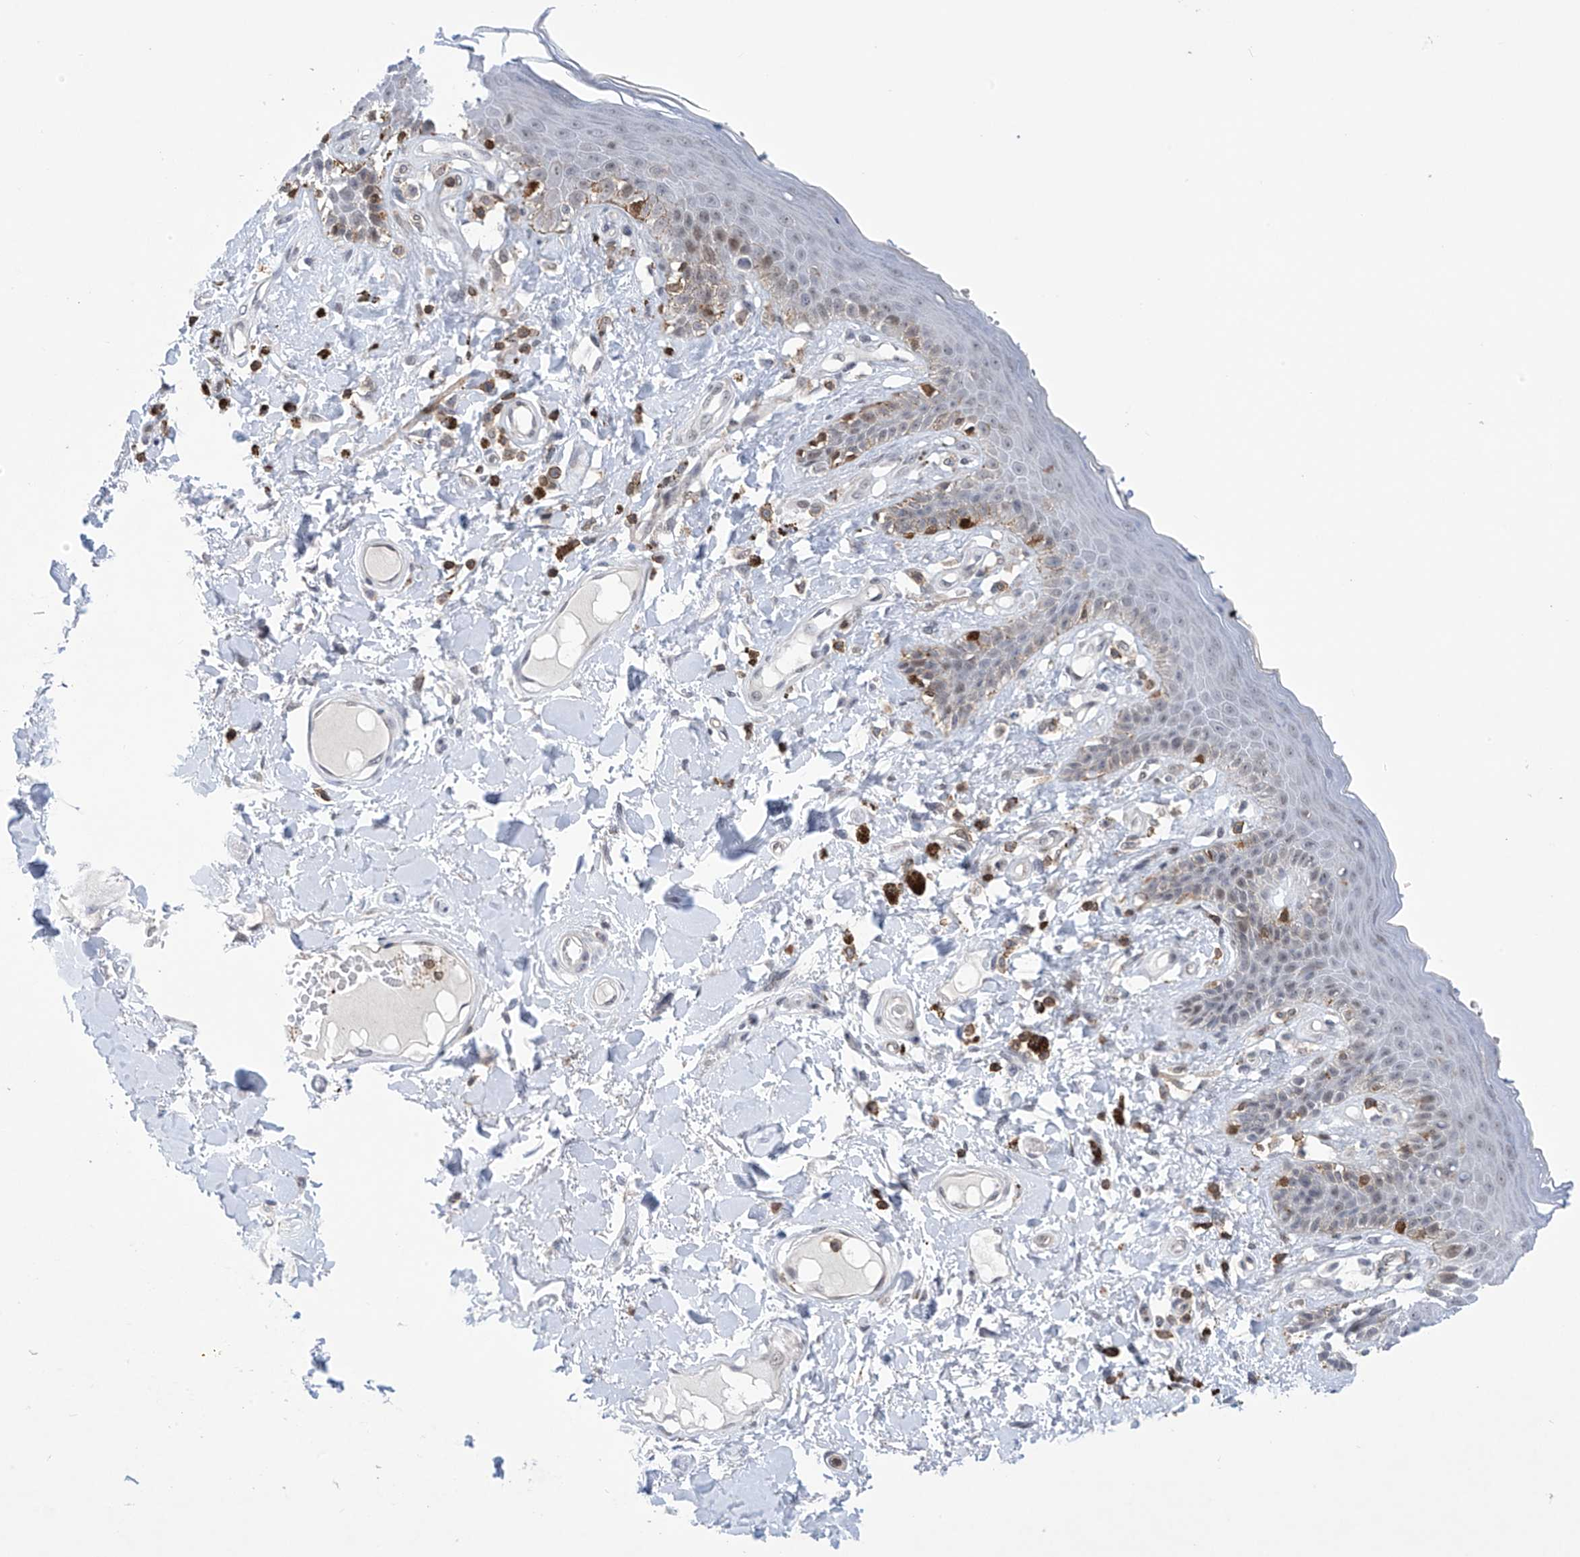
{"staining": {"intensity": "weak", "quantity": "<25%", "location": "cytoplasmic/membranous,nuclear"}, "tissue": "skin", "cell_type": "Epidermal cells", "image_type": "normal", "snomed": [{"axis": "morphology", "description": "Normal tissue, NOS"}, {"axis": "topography", "description": "Anal"}], "caption": "Immunohistochemistry (IHC) of benign skin displays no staining in epidermal cells.", "gene": "MSL3", "patient": {"sex": "female", "age": 78}}